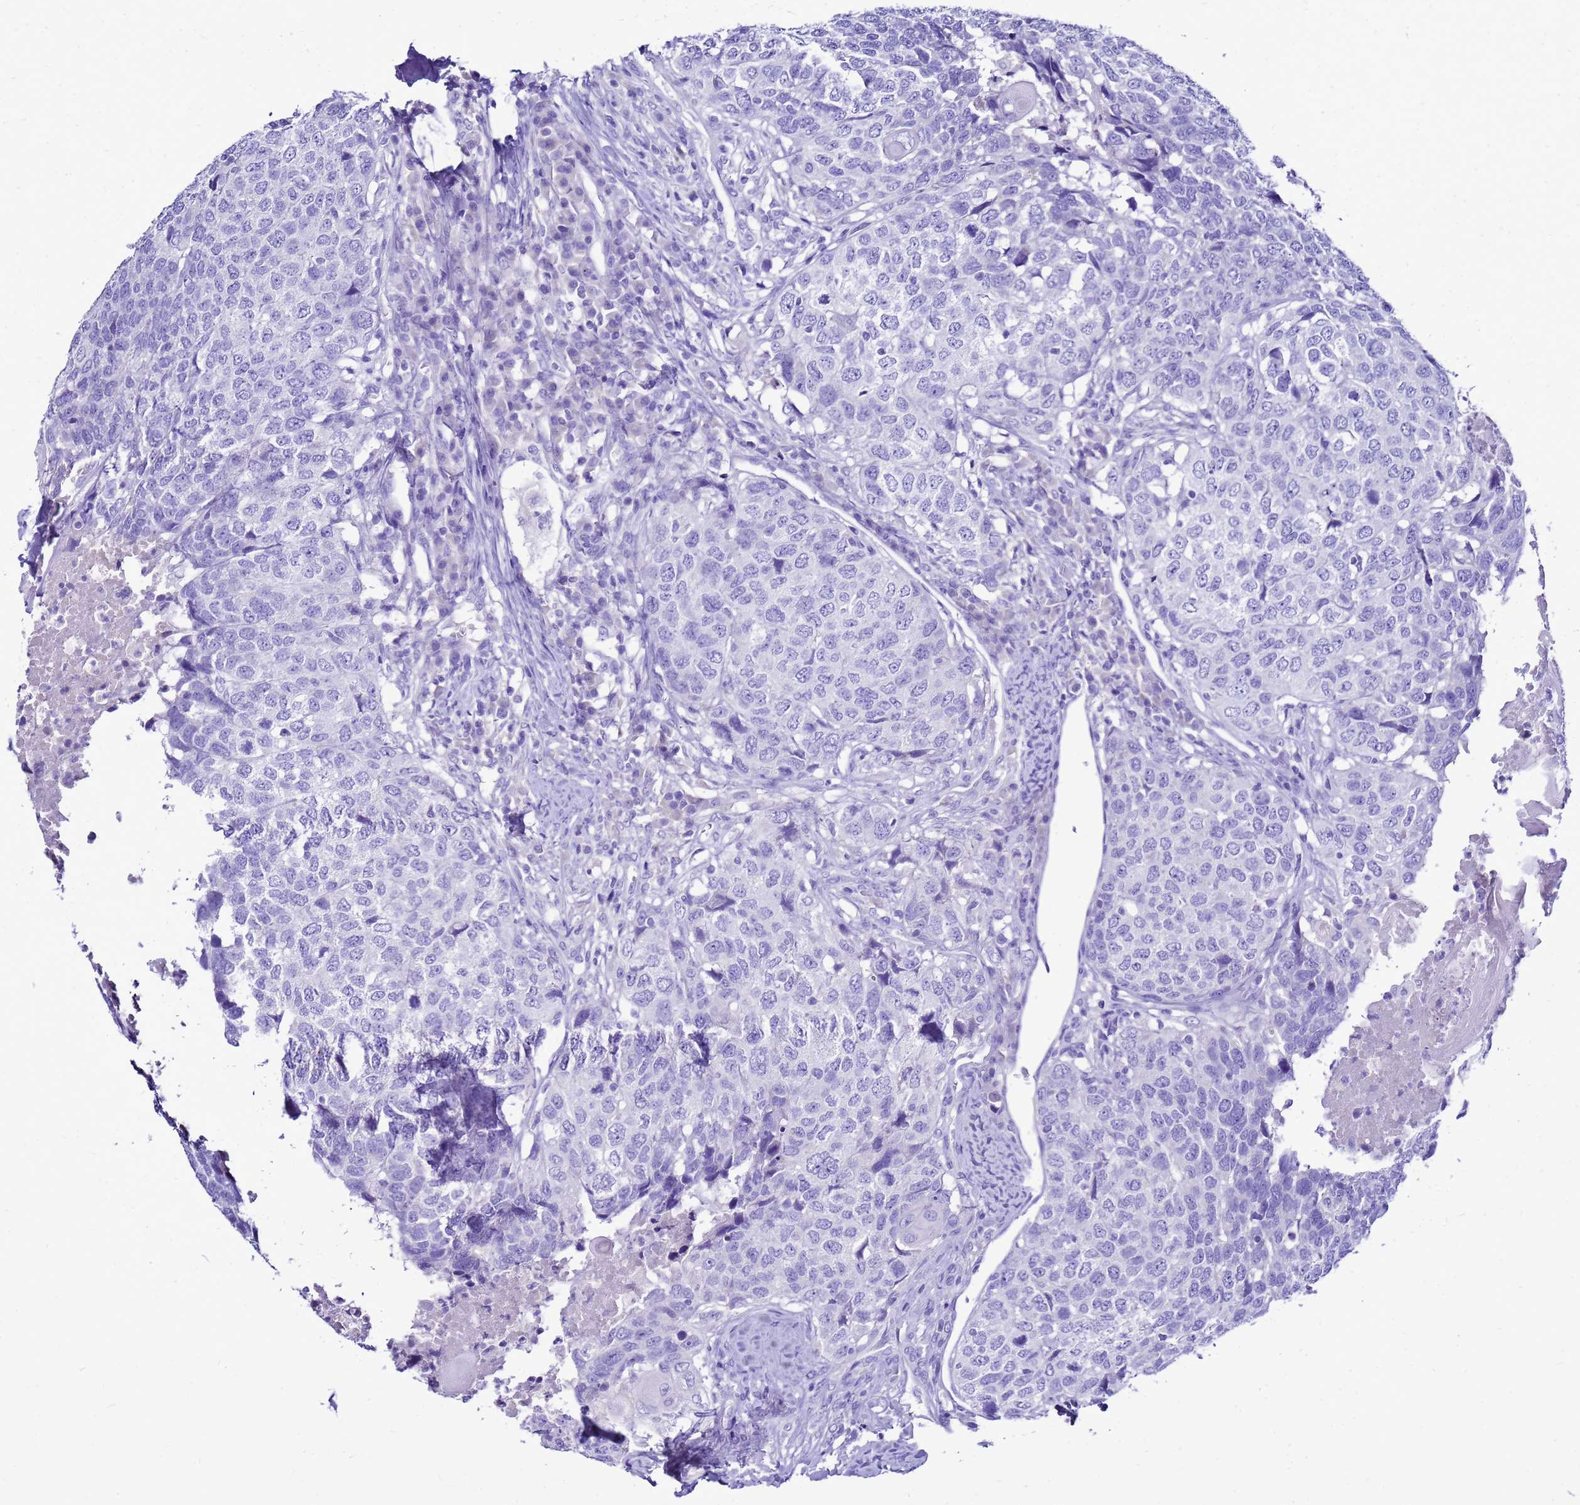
{"staining": {"intensity": "negative", "quantity": "none", "location": "none"}, "tissue": "head and neck cancer", "cell_type": "Tumor cells", "image_type": "cancer", "snomed": [{"axis": "morphology", "description": "Squamous cell carcinoma, NOS"}, {"axis": "topography", "description": "Head-Neck"}], "caption": "This is an IHC micrograph of human head and neck squamous cell carcinoma. There is no expression in tumor cells.", "gene": "BEST2", "patient": {"sex": "male", "age": 66}}